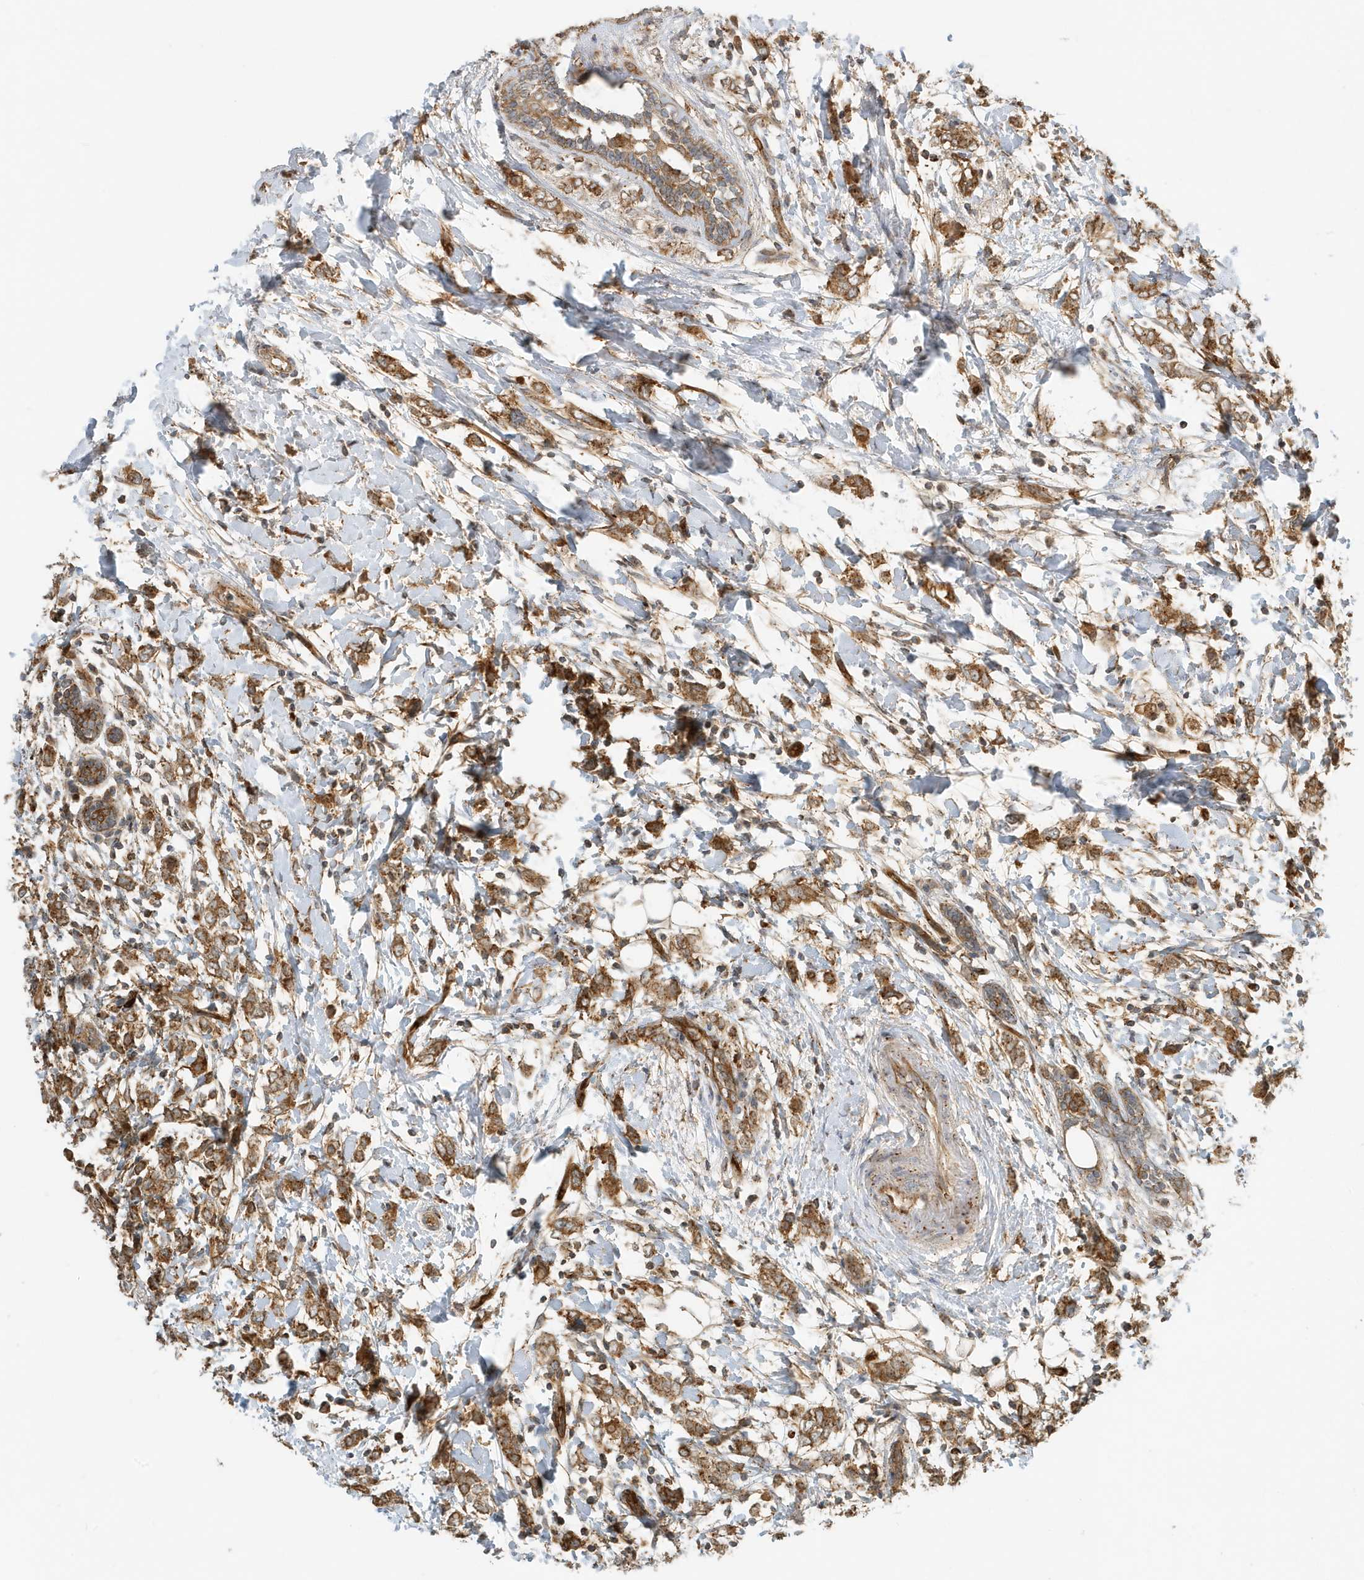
{"staining": {"intensity": "moderate", "quantity": ">75%", "location": "cytoplasmic/membranous"}, "tissue": "breast cancer", "cell_type": "Tumor cells", "image_type": "cancer", "snomed": [{"axis": "morphology", "description": "Normal tissue, NOS"}, {"axis": "morphology", "description": "Lobular carcinoma"}, {"axis": "topography", "description": "Breast"}], "caption": "IHC (DAB (3,3'-diaminobenzidine)) staining of human breast cancer (lobular carcinoma) demonstrates moderate cytoplasmic/membranous protein positivity in about >75% of tumor cells.", "gene": "FYCO1", "patient": {"sex": "female", "age": 47}}